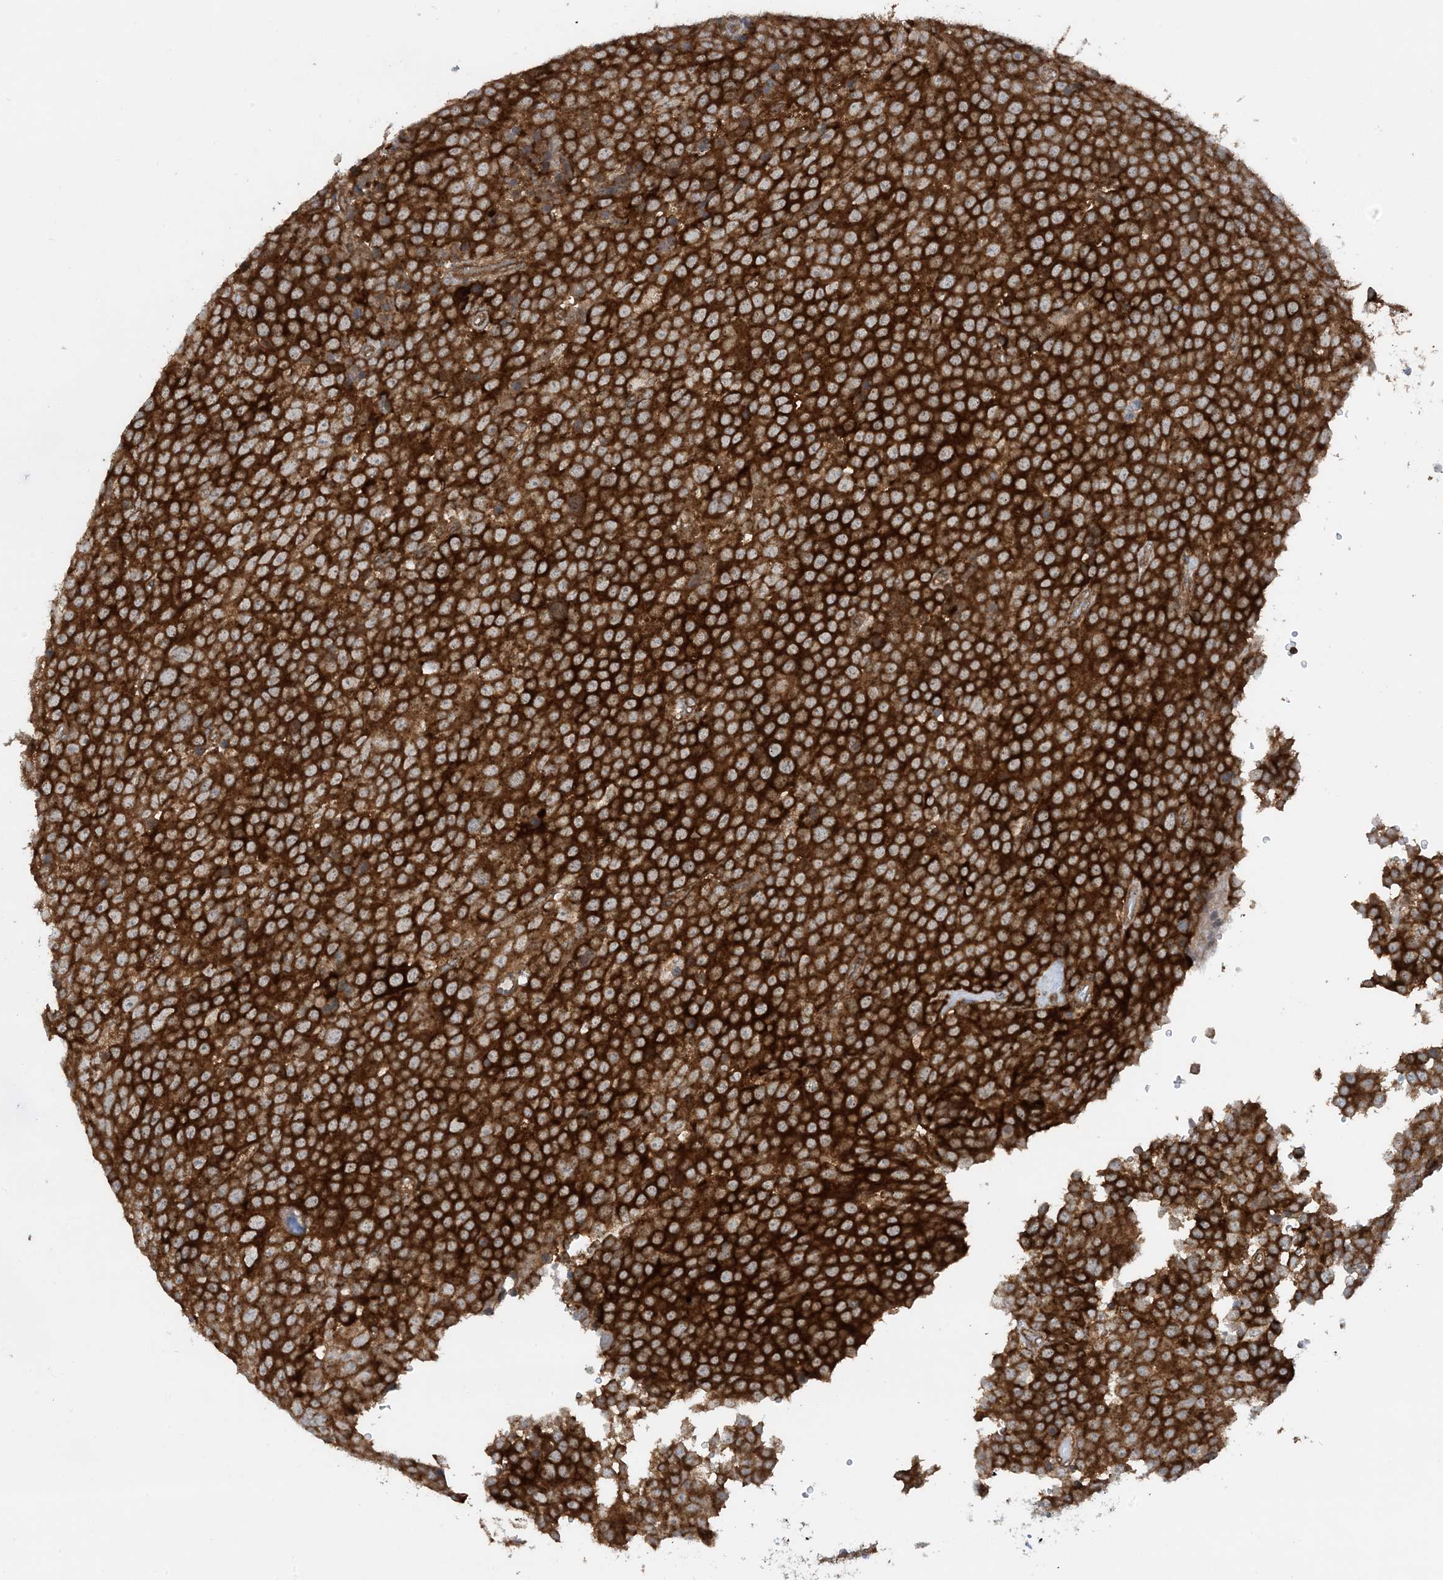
{"staining": {"intensity": "strong", "quantity": ">75%", "location": "cytoplasmic/membranous"}, "tissue": "testis cancer", "cell_type": "Tumor cells", "image_type": "cancer", "snomed": [{"axis": "morphology", "description": "Seminoma, NOS"}, {"axis": "topography", "description": "Testis"}], "caption": "Testis cancer tissue displays strong cytoplasmic/membranous expression in about >75% of tumor cells, visualized by immunohistochemistry. The protein is stained brown, and the nuclei are stained in blue (DAB IHC with brightfield microscopy, high magnification).", "gene": "STAM2", "patient": {"sex": "male", "age": 71}}